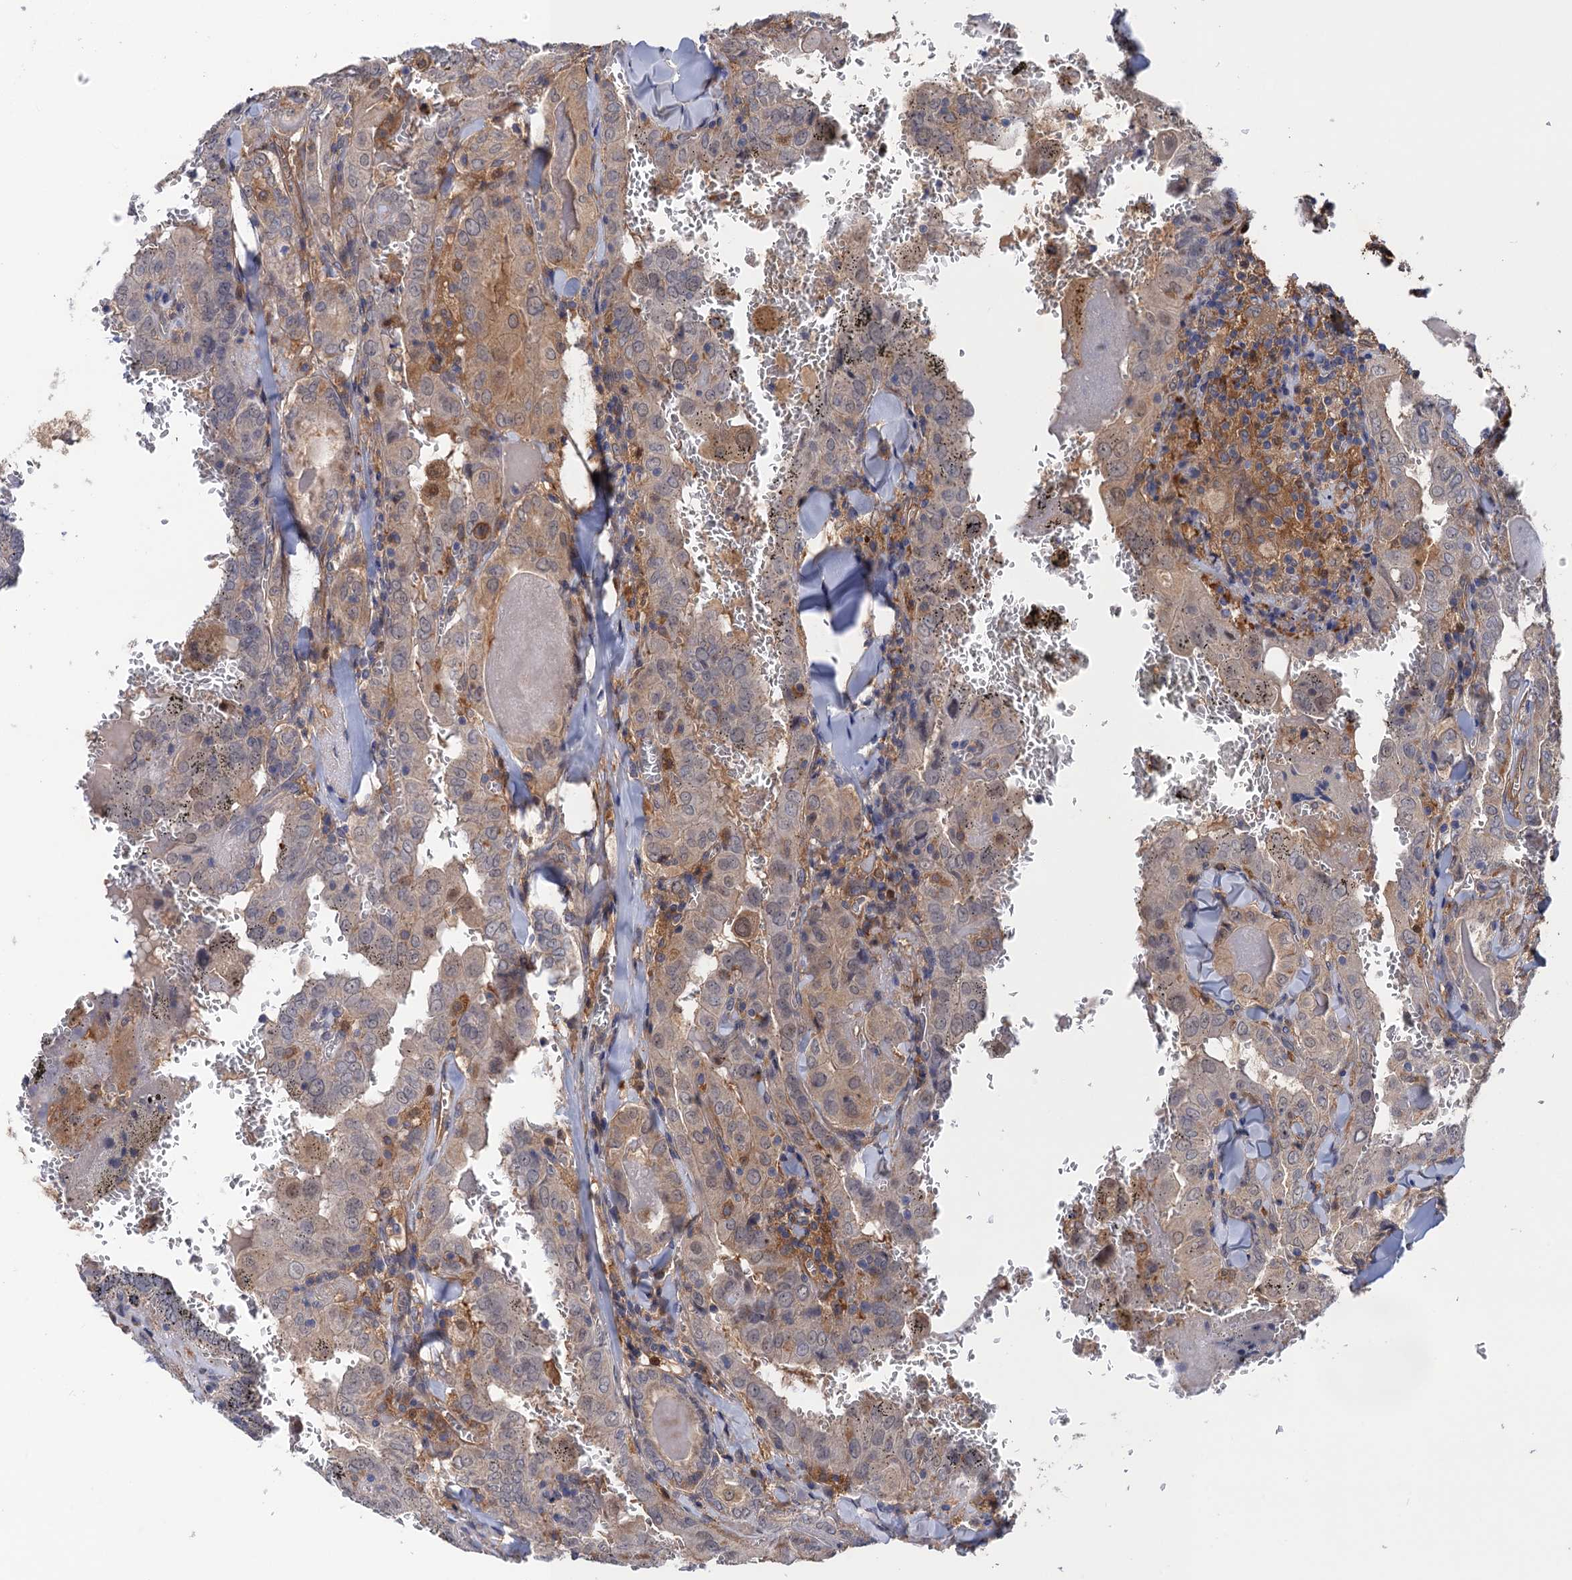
{"staining": {"intensity": "weak", "quantity": "25%-75%", "location": "cytoplasmic/membranous"}, "tissue": "thyroid cancer", "cell_type": "Tumor cells", "image_type": "cancer", "snomed": [{"axis": "morphology", "description": "Papillary adenocarcinoma, NOS"}, {"axis": "topography", "description": "Thyroid gland"}], "caption": "The image exhibits staining of thyroid papillary adenocarcinoma, revealing weak cytoplasmic/membranous protein positivity (brown color) within tumor cells.", "gene": "NEK8", "patient": {"sex": "female", "age": 72}}